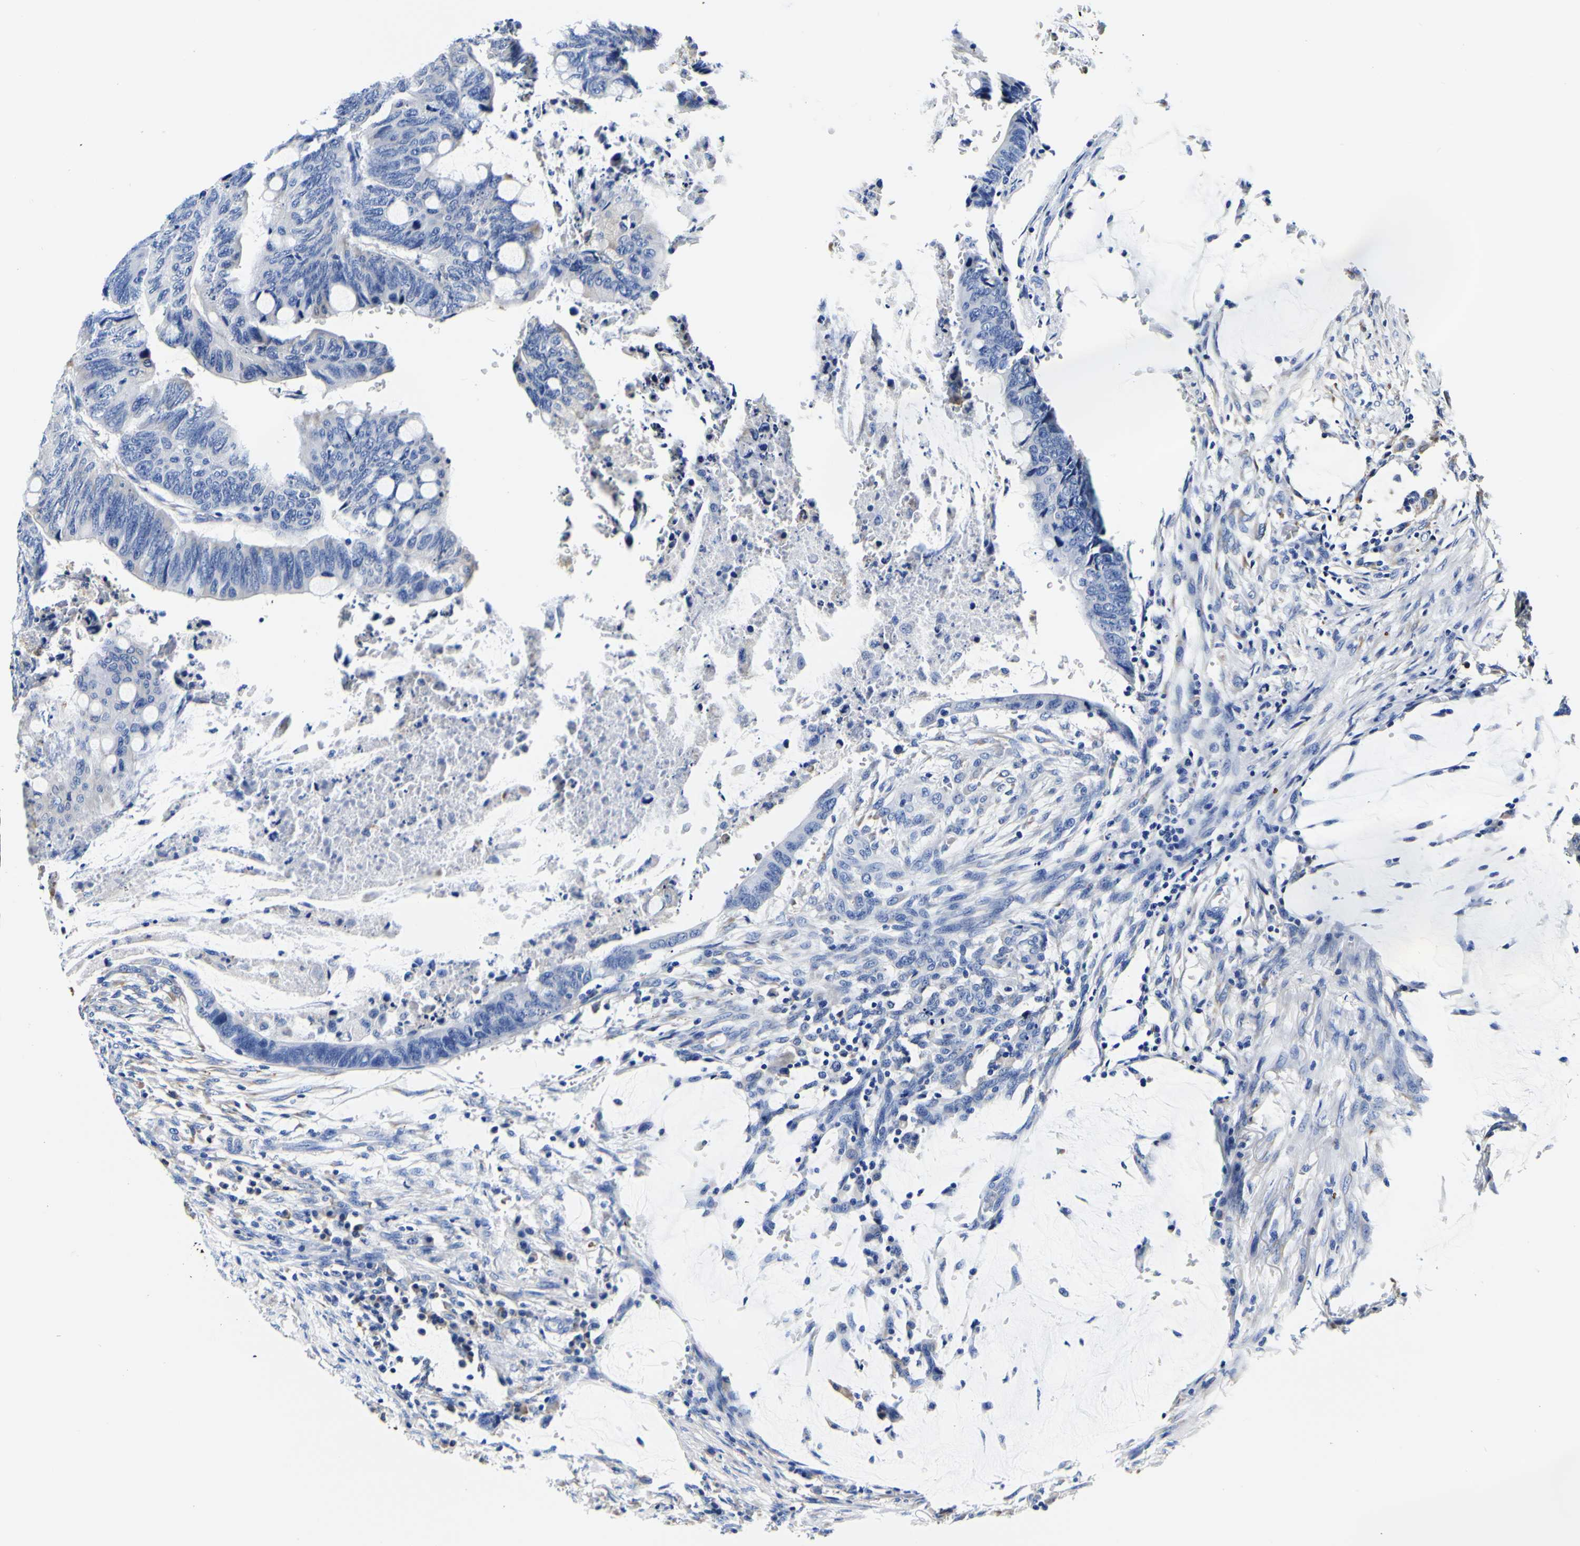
{"staining": {"intensity": "negative", "quantity": "none", "location": "none"}, "tissue": "colorectal cancer", "cell_type": "Tumor cells", "image_type": "cancer", "snomed": [{"axis": "morphology", "description": "Normal tissue, NOS"}, {"axis": "morphology", "description": "Adenocarcinoma, NOS"}, {"axis": "topography", "description": "Rectum"}, {"axis": "topography", "description": "Peripheral nerve tissue"}], "caption": "This is an immunohistochemistry (IHC) photomicrograph of human colorectal adenocarcinoma. There is no staining in tumor cells.", "gene": "P4HB", "patient": {"sex": "male", "age": 92}}